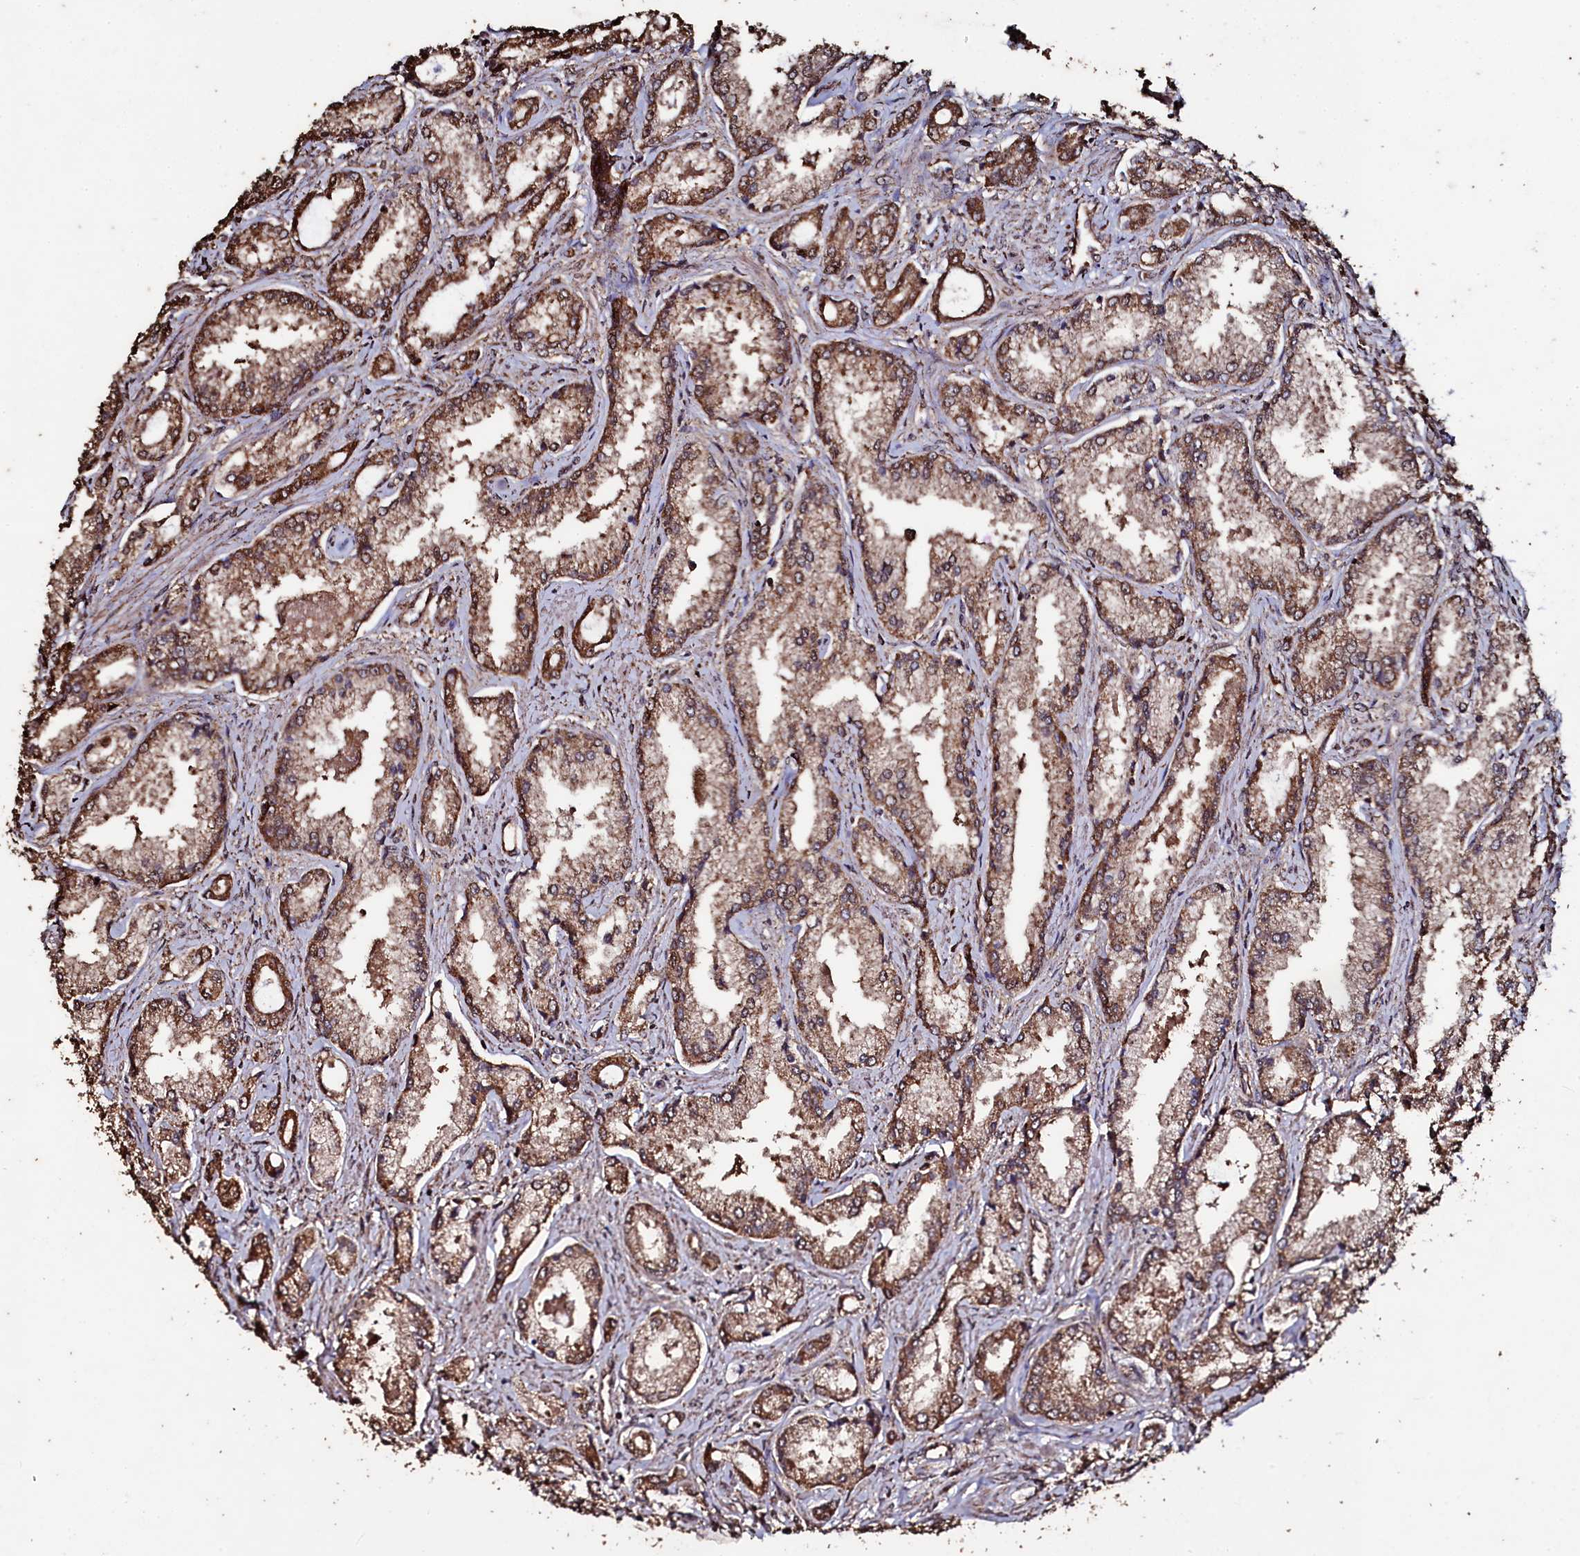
{"staining": {"intensity": "moderate", "quantity": ">75%", "location": "cytoplasmic/membranous"}, "tissue": "prostate cancer", "cell_type": "Tumor cells", "image_type": "cancer", "snomed": [{"axis": "morphology", "description": "Adenocarcinoma, Low grade"}, {"axis": "topography", "description": "Prostate"}], "caption": "Immunohistochemistry histopathology image of neoplastic tissue: human adenocarcinoma (low-grade) (prostate) stained using IHC reveals medium levels of moderate protein expression localized specifically in the cytoplasmic/membranous of tumor cells, appearing as a cytoplasmic/membranous brown color.", "gene": "FAAP24", "patient": {"sex": "male", "age": 68}}